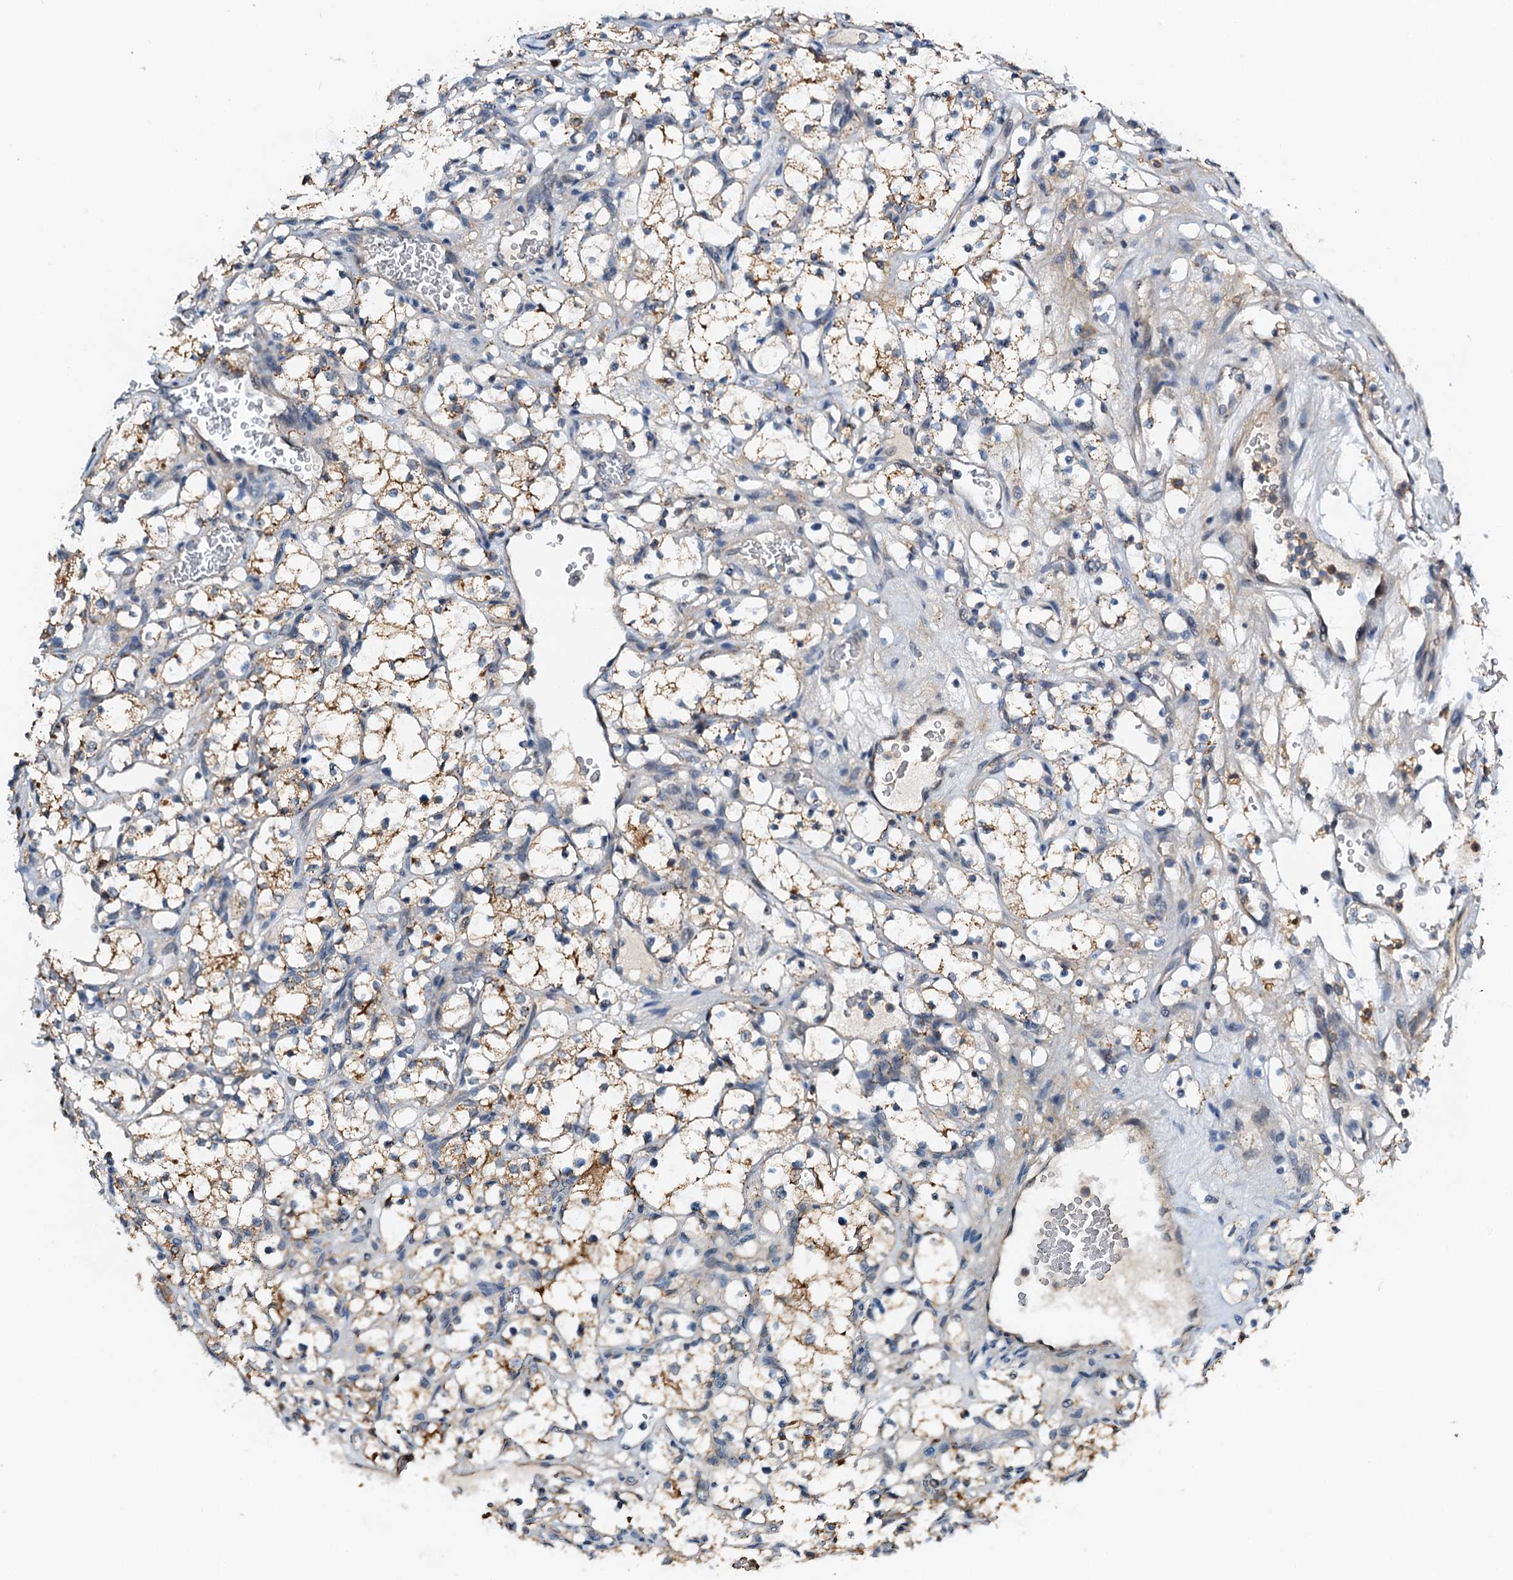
{"staining": {"intensity": "moderate", "quantity": "25%-75%", "location": "cytoplasmic/membranous"}, "tissue": "renal cancer", "cell_type": "Tumor cells", "image_type": "cancer", "snomed": [{"axis": "morphology", "description": "Adenocarcinoma, NOS"}, {"axis": "topography", "description": "Kidney"}], "caption": "The histopathology image shows a brown stain indicating the presence of a protein in the cytoplasmic/membranous of tumor cells in renal cancer (adenocarcinoma). The staining is performed using DAB (3,3'-diaminobenzidine) brown chromogen to label protein expression. The nuclei are counter-stained blue using hematoxylin.", "gene": "ZNF606", "patient": {"sex": "female", "age": 69}}